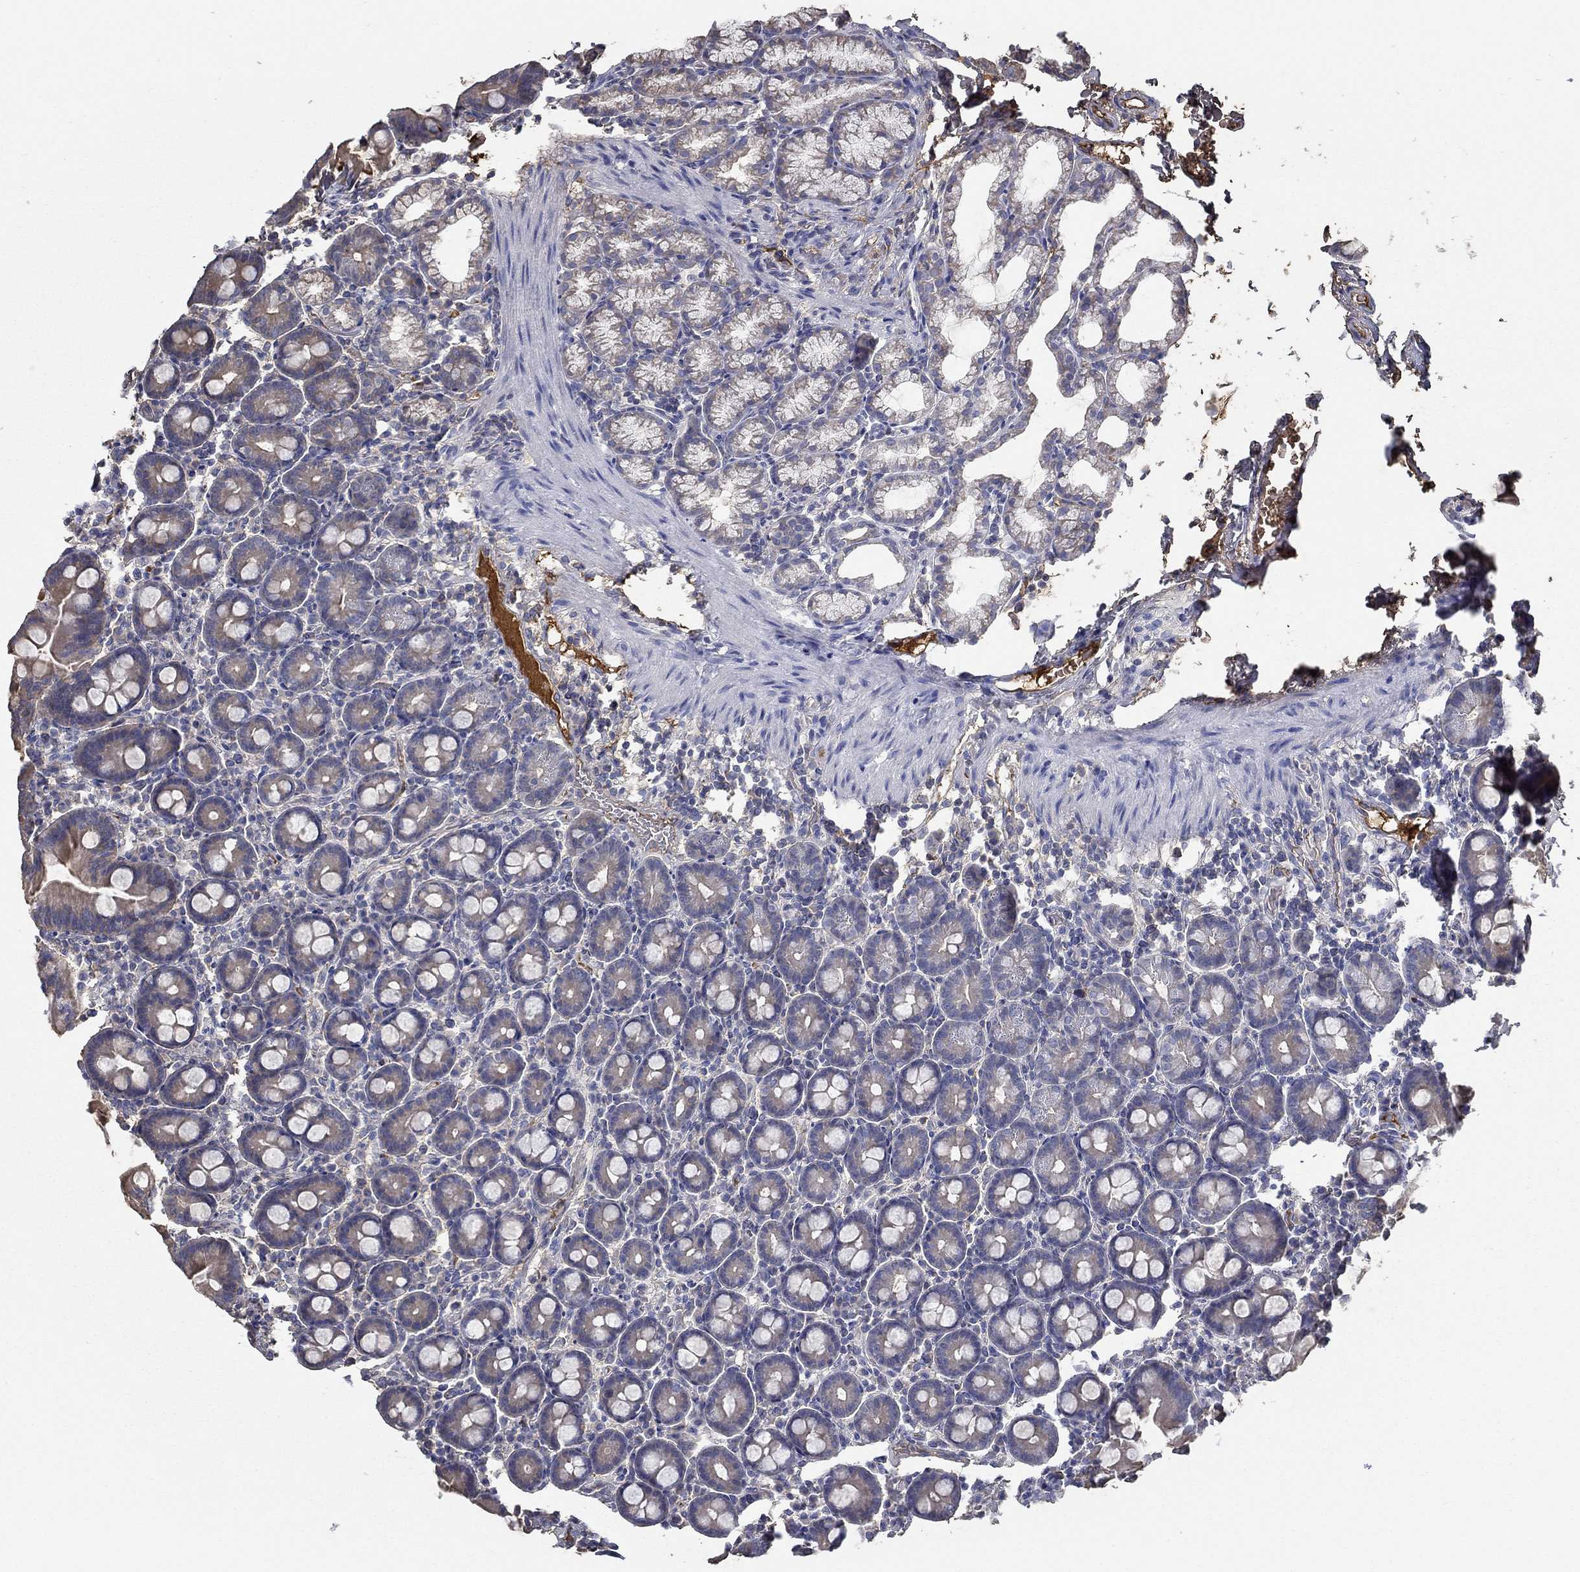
{"staining": {"intensity": "negative", "quantity": "none", "location": "none"}, "tissue": "duodenum", "cell_type": "Glandular cells", "image_type": "normal", "snomed": [{"axis": "morphology", "description": "Normal tissue, NOS"}, {"axis": "topography", "description": "Duodenum"}], "caption": "Duodenum was stained to show a protein in brown. There is no significant positivity in glandular cells. (Stains: DAB IHC with hematoxylin counter stain, Microscopy: brightfield microscopy at high magnification).", "gene": "IL10", "patient": {"sex": "male", "age": 59}}